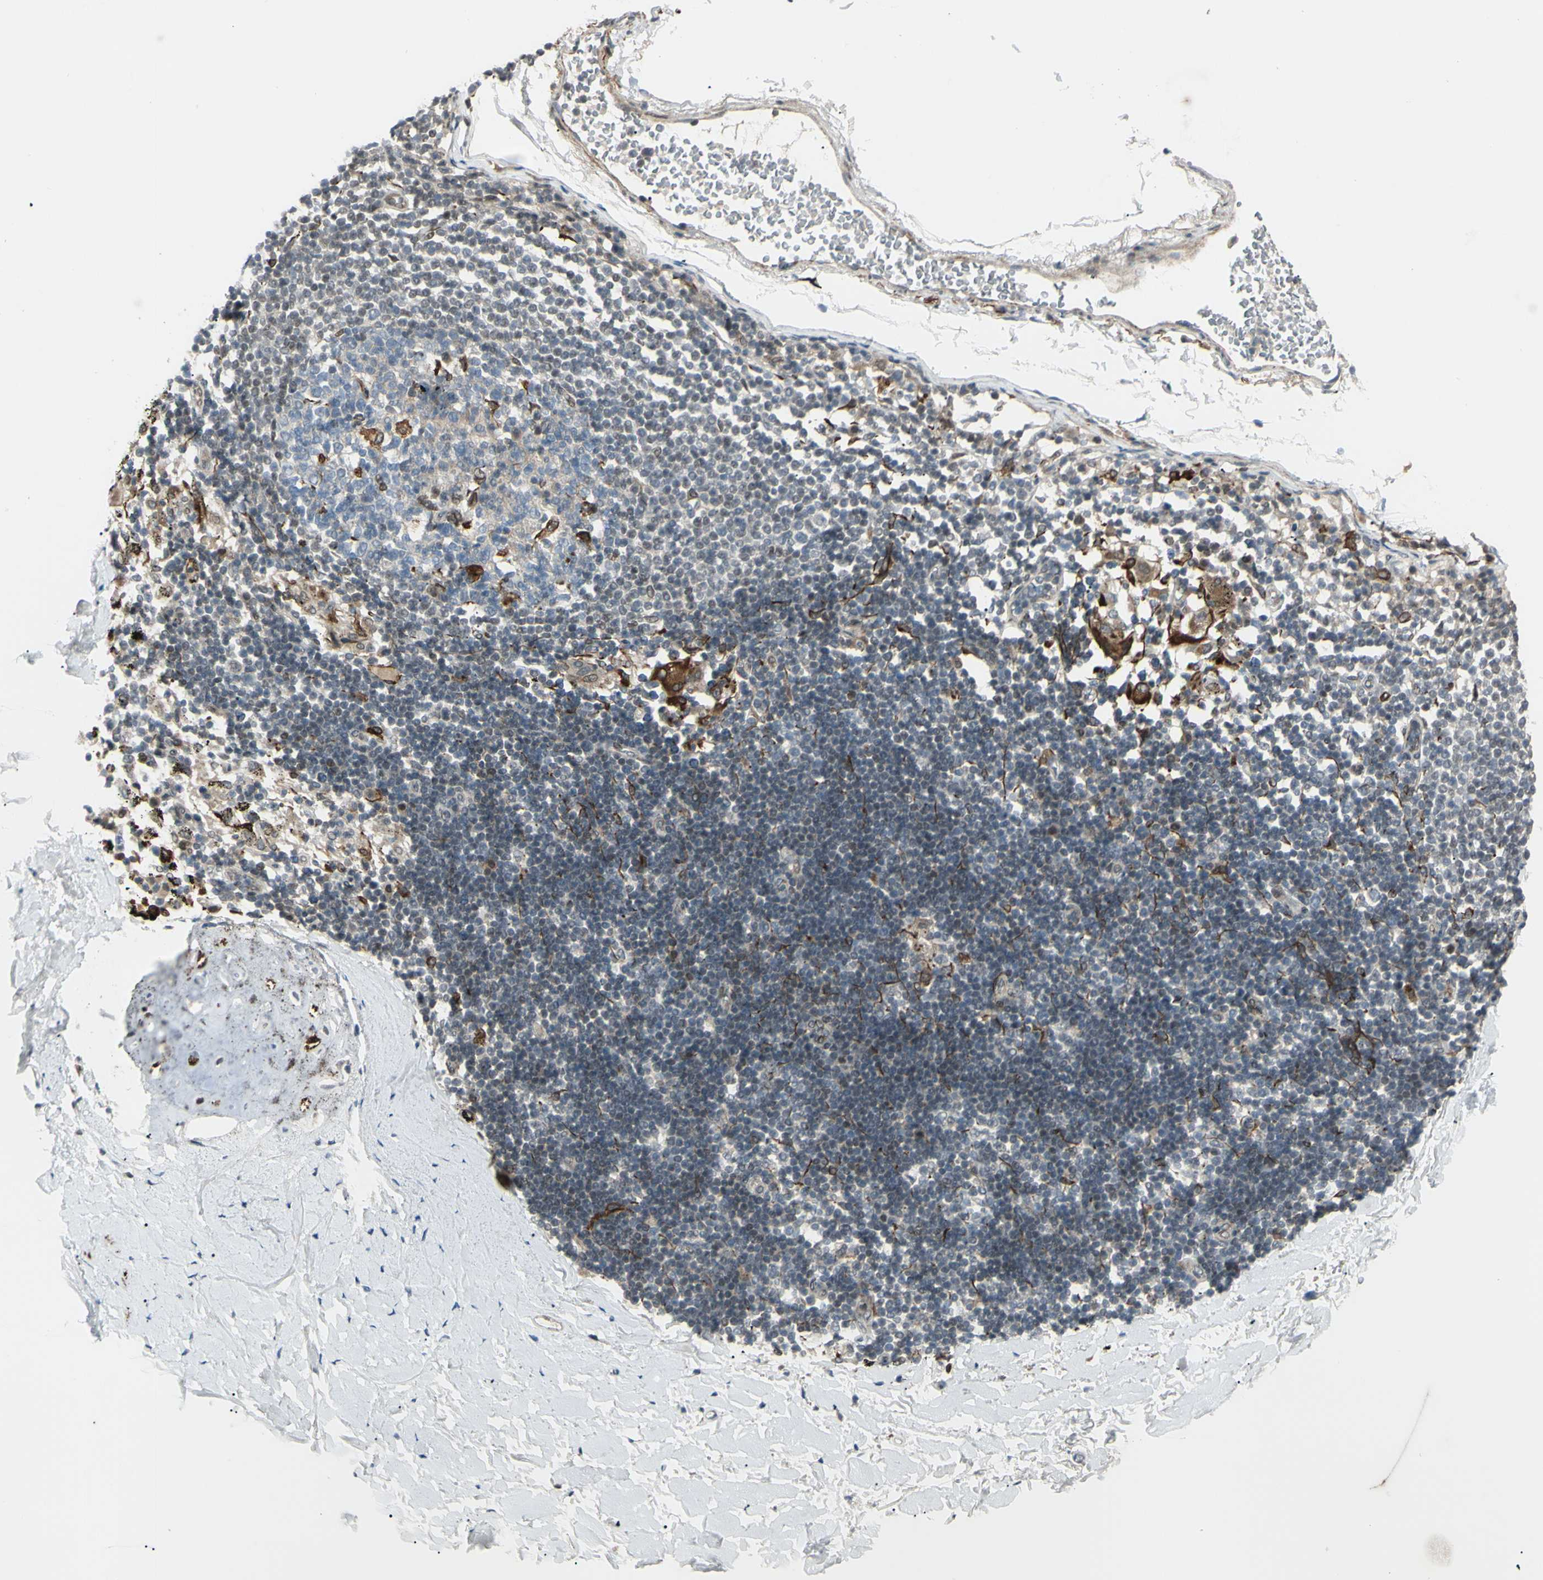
{"staining": {"intensity": "negative", "quantity": "none", "location": "none"}, "tissue": "adipose tissue", "cell_type": "Adipocytes", "image_type": "normal", "snomed": [{"axis": "morphology", "description": "Normal tissue, NOS"}, {"axis": "topography", "description": "Cartilage tissue"}, {"axis": "topography", "description": "Bronchus"}], "caption": "Photomicrograph shows no protein expression in adipocytes of benign adipose tissue. The staining was performed using DAB to visualize the protein expression in brown, while the nuclei were stained in blue with hematoxylin (Magnification: 20x).", "gene": "FGFR2", "patient": {"sex": "female", "age": 73}}